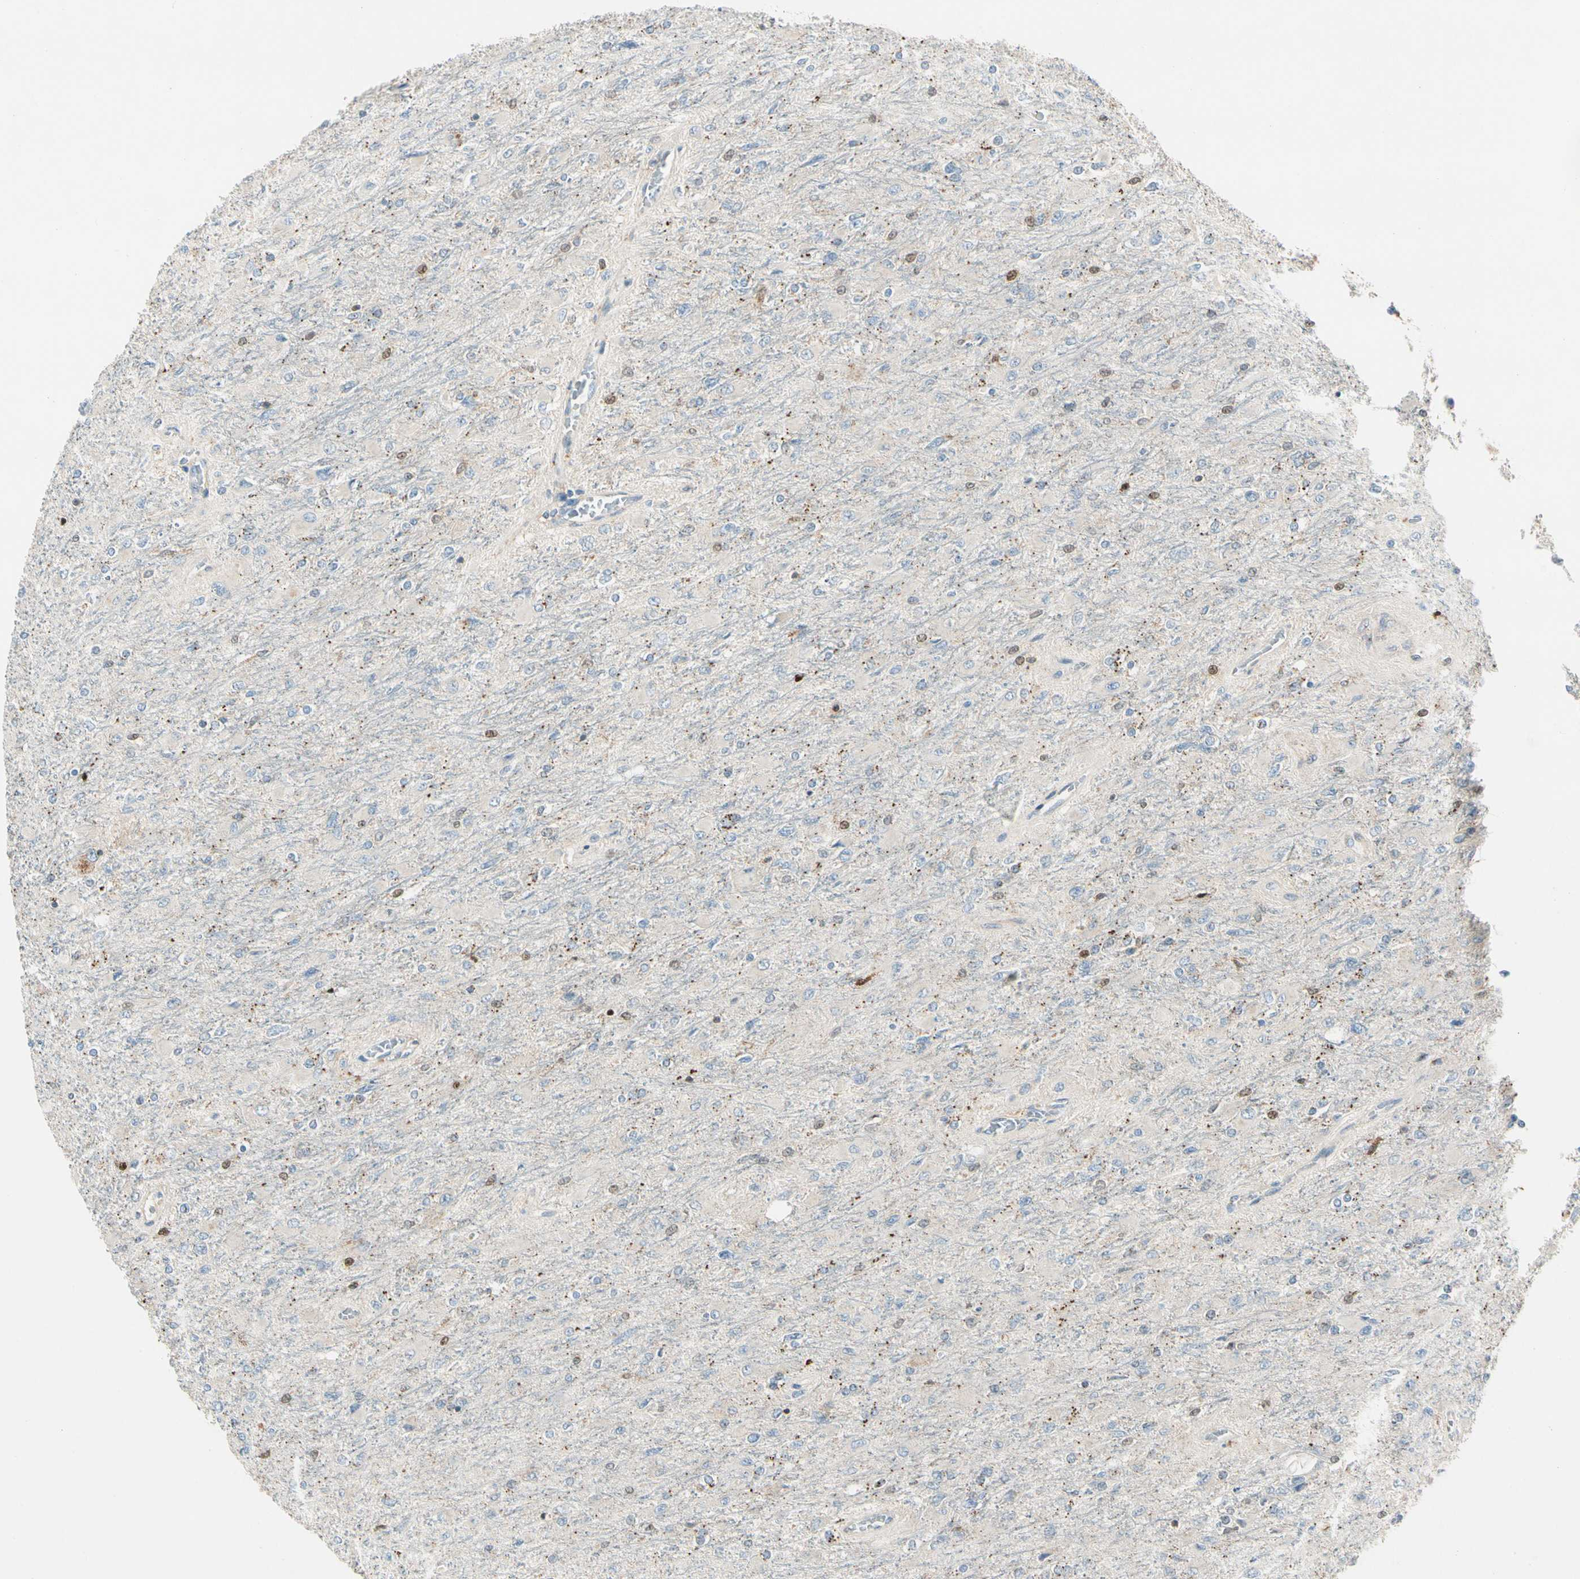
{"staining": {"intensity": "weak", "quantity": "<25%", "location": "nuclear"}, "tissue": "glioma", "cell_type": "Tumor cells", "image_type": "cancer", "snomed": [{"axis": "morphology", "description": "Glioma, malignant, High grade"}, {"axis": "topography", "description": "Cerebral cortex"}], "caption": "High power microscopy image of an immunohistochemistry histopathology image of high-grade glioma (malignant), revealing no significant positivity in tumor cells.", "gene": "CDH6", "patient": {"sex": "female", "age": 36}}